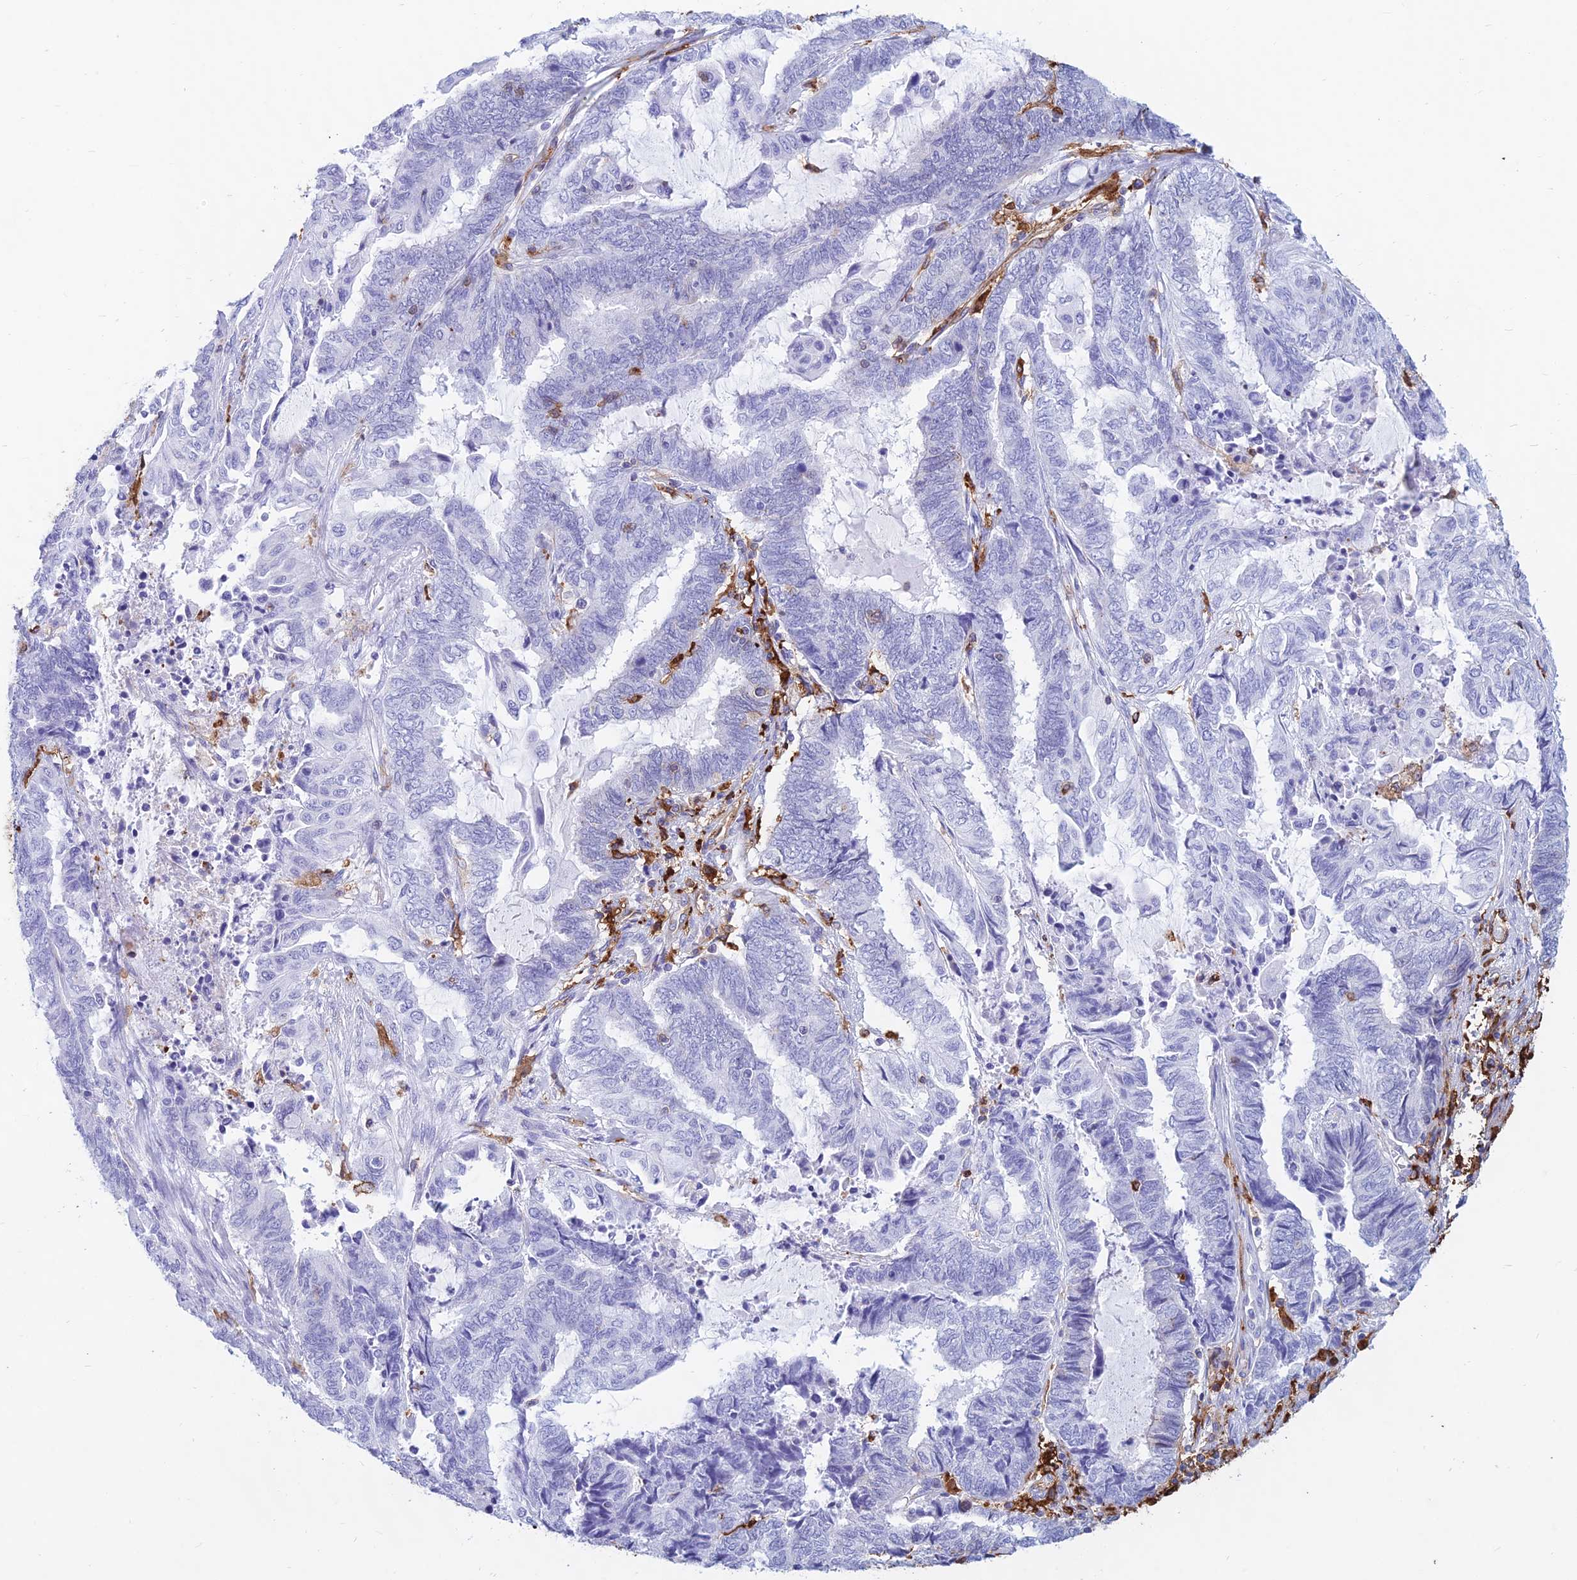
{"staining": {"intensity": "negative", "quantity": "none", "location": "none"}, "tissue": "endometrial cancer", "cell_type": "Tumor cells", "image_type": "cancer", "snomed": [{"axis": "morphology", "description": "Adenocarcinoma, NOS"}, {"axis": "topography", "description": "Uterus"}, {"axis": "topography", "description": "Endometrium"}], "caption": "Tumor cells are negative for brown protein staining in endometrial cancer. (Stains: DAB IHC with hematoxylin counter stain, Microscopy: brightfield microscopy at high magnification).", "gene": "HLA-DRB1", "patient": {"sex": "female", "age": 70}}